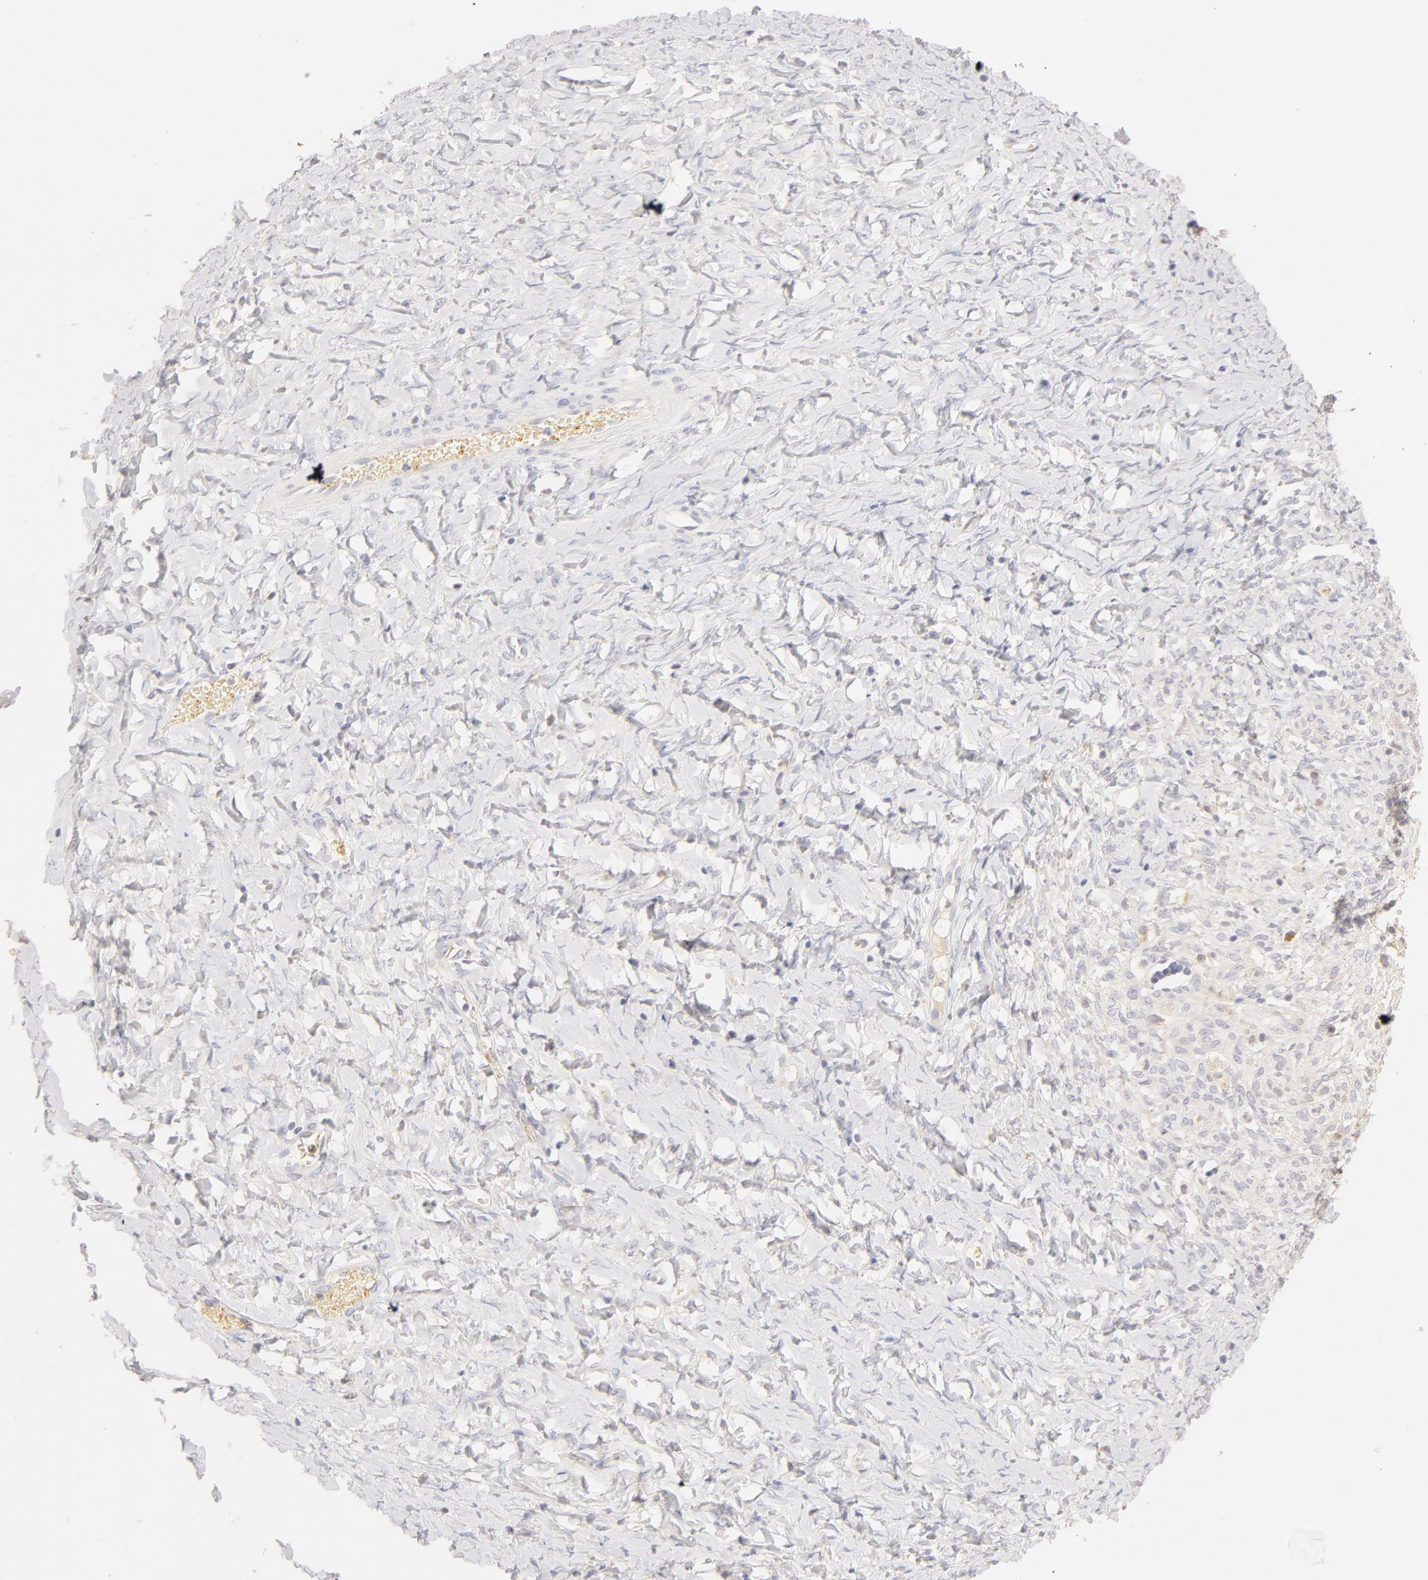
{"staining": {"intensity": "negative", "quantity": "none", "location": "none"}, "tissue": "smooth muscle", "cell_type": "Smooth muscle cells", "image_type": "normal", "snomed": [{"axis": "morphology", "description": "Normal tissue, NOS"}, {"axis": "topography", "description": "Uterus"}], "caption": "The immunohistochemistry micrograph has no significant positivity in smooth muscle cells of smooth muscle. (Immunohistochemistry (ihc), brightfield microscopy, high magnification).", "gene": "CA2", "patient": {"sex": "female", "age": 56}}